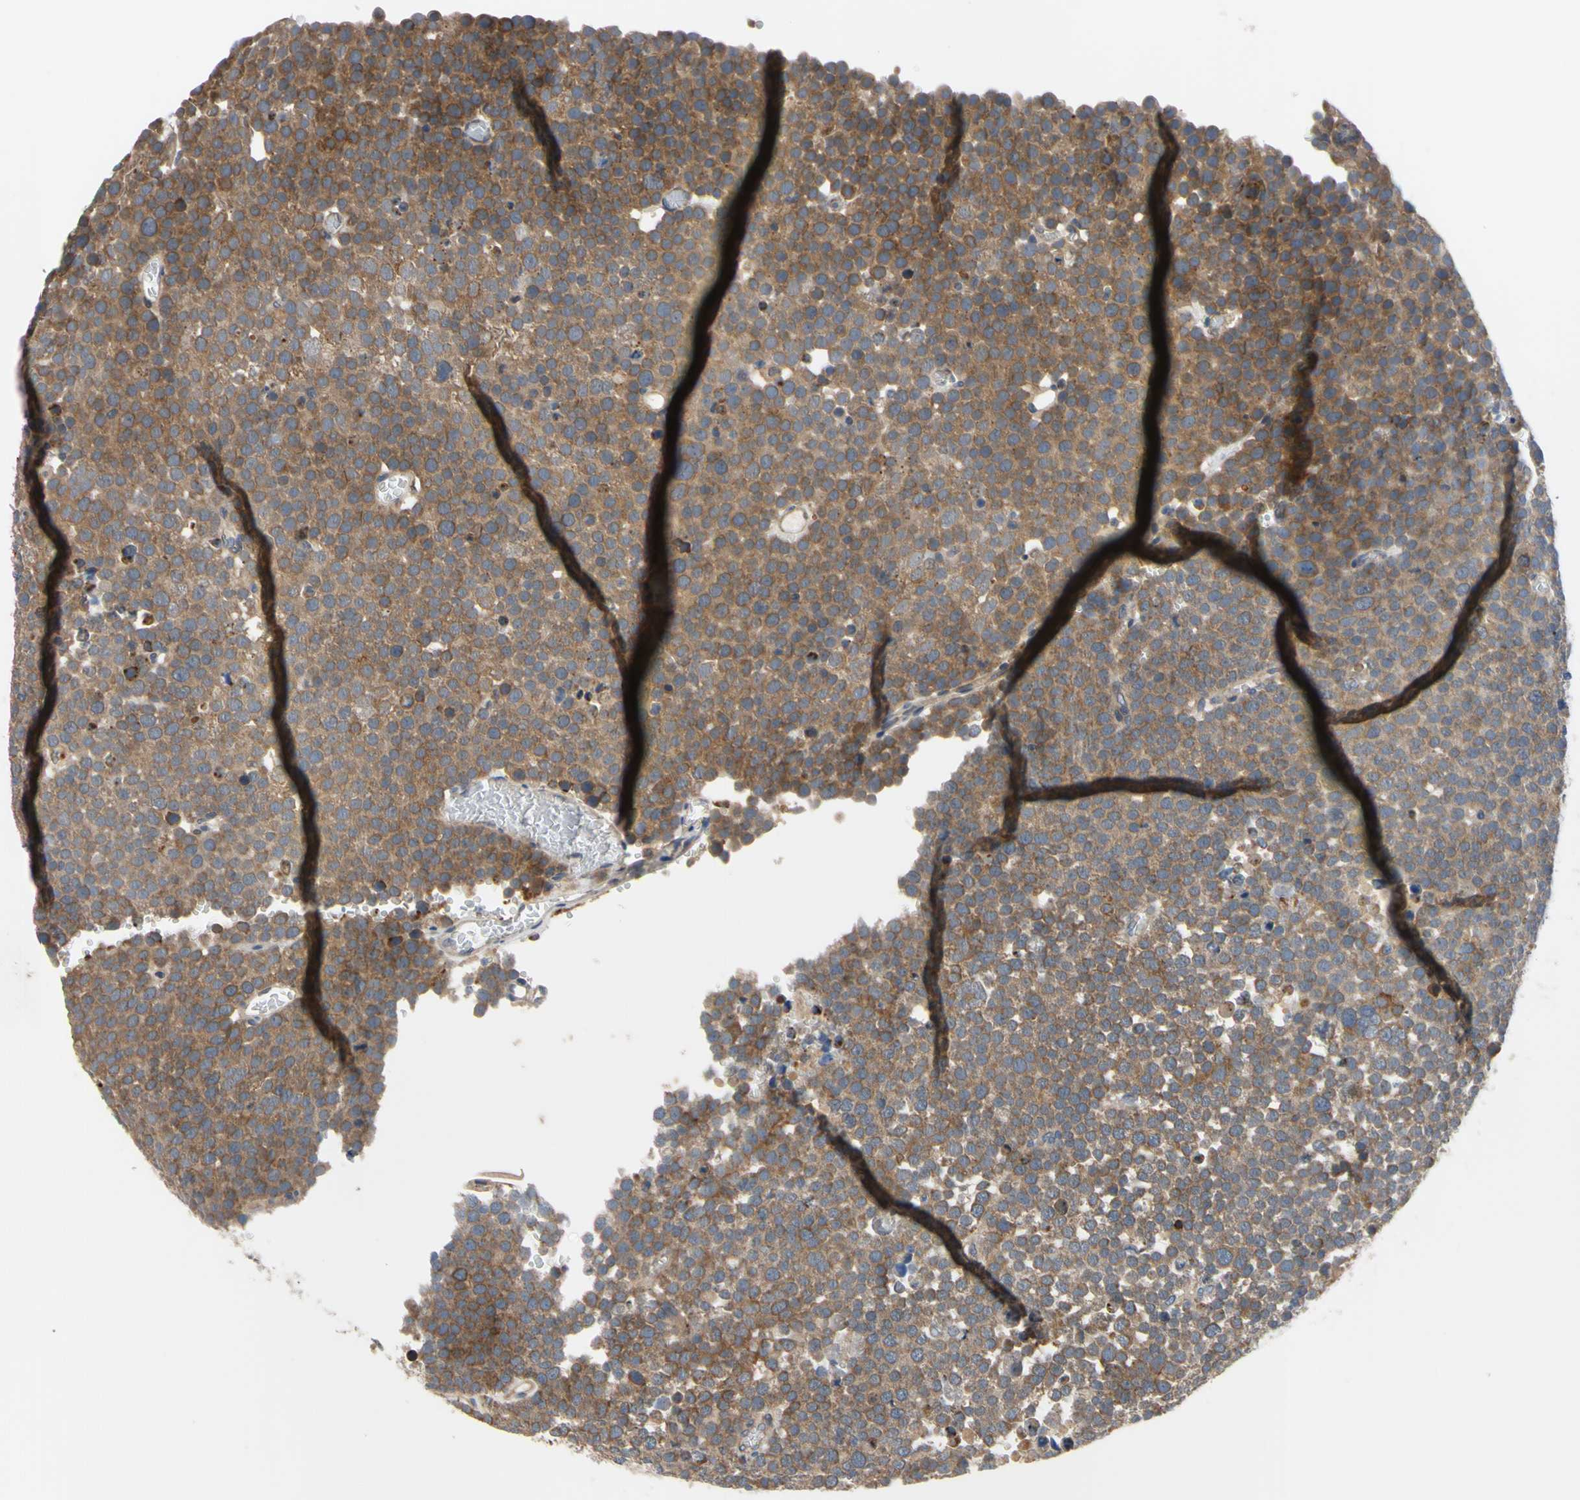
{"staining": {"intensity": "moderate", "quantity": ">75%", "location": "cytoplasmic/membranous"}, "tissue": "testis cancer", "cell_type": "Tumor cells", "image_type": "cancer", "snomed": [{"axis": "morphology", "description": "Seminoma, NOS"}, {"axis": "topography", "description": "Testis"}], "caption": "This micrograph displays IHC staining of human seminoma (testis), with medium moderate cytoplasmic/membranous staining in about >75% of tumor cells.", "gene": "XIAP", "patient": {"sex": "male", "age": 71}}